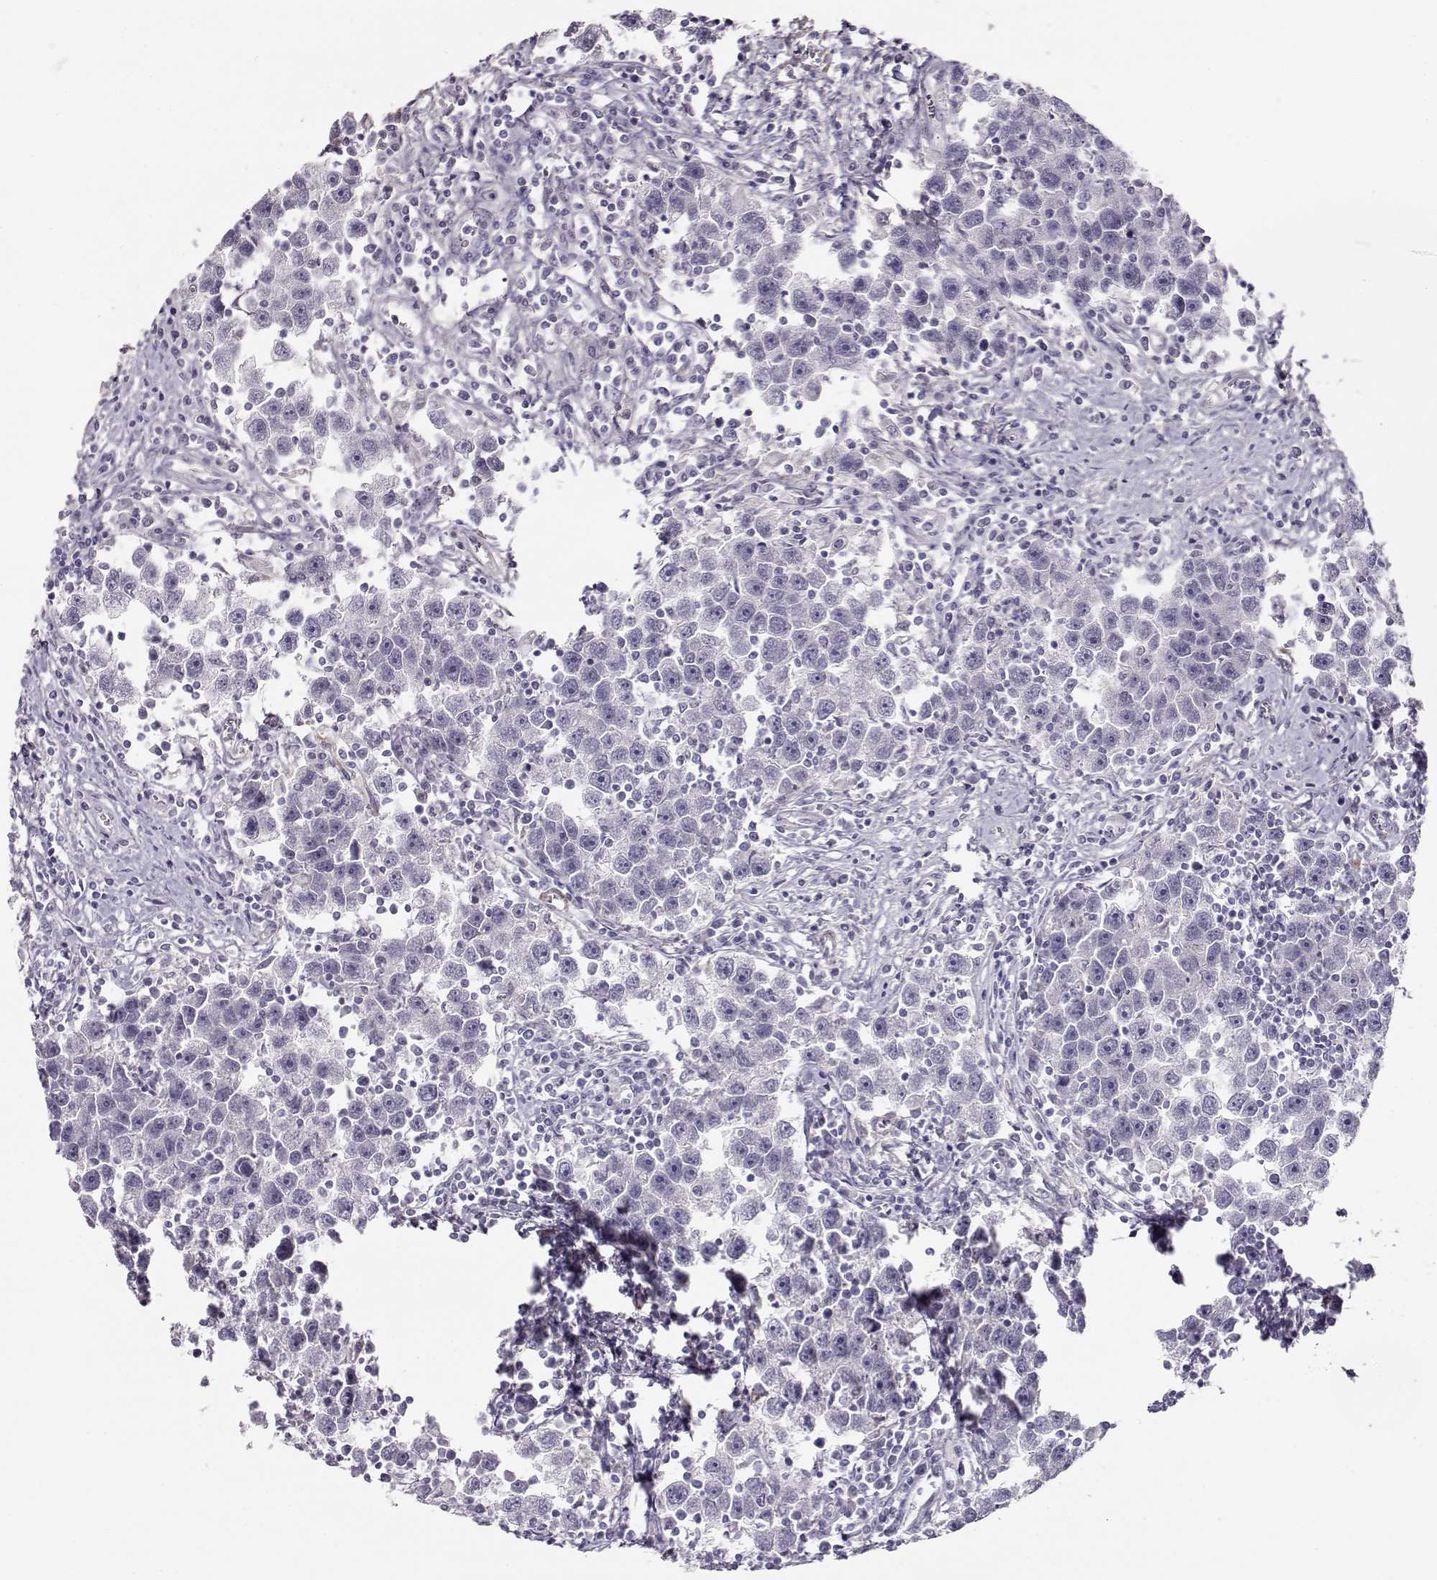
{"staining": {"intensity": "negative", "quantity": "none", "location": "none"}, "tissue": "testis cancer", "cell_type": "Tumor cells", "image_type": "cancer", "snomed": [{"axis": "morphology", "description": "Seminoma, NOS"}, {"axis": "topography", "description": "Testis"}], "caption": "IHC micrograph of testis cancer stained for a protein (brown), which reveals no expression in tumor cells.", "gene": "RBM44", "patient": {"sex": "male", "age": 30}}